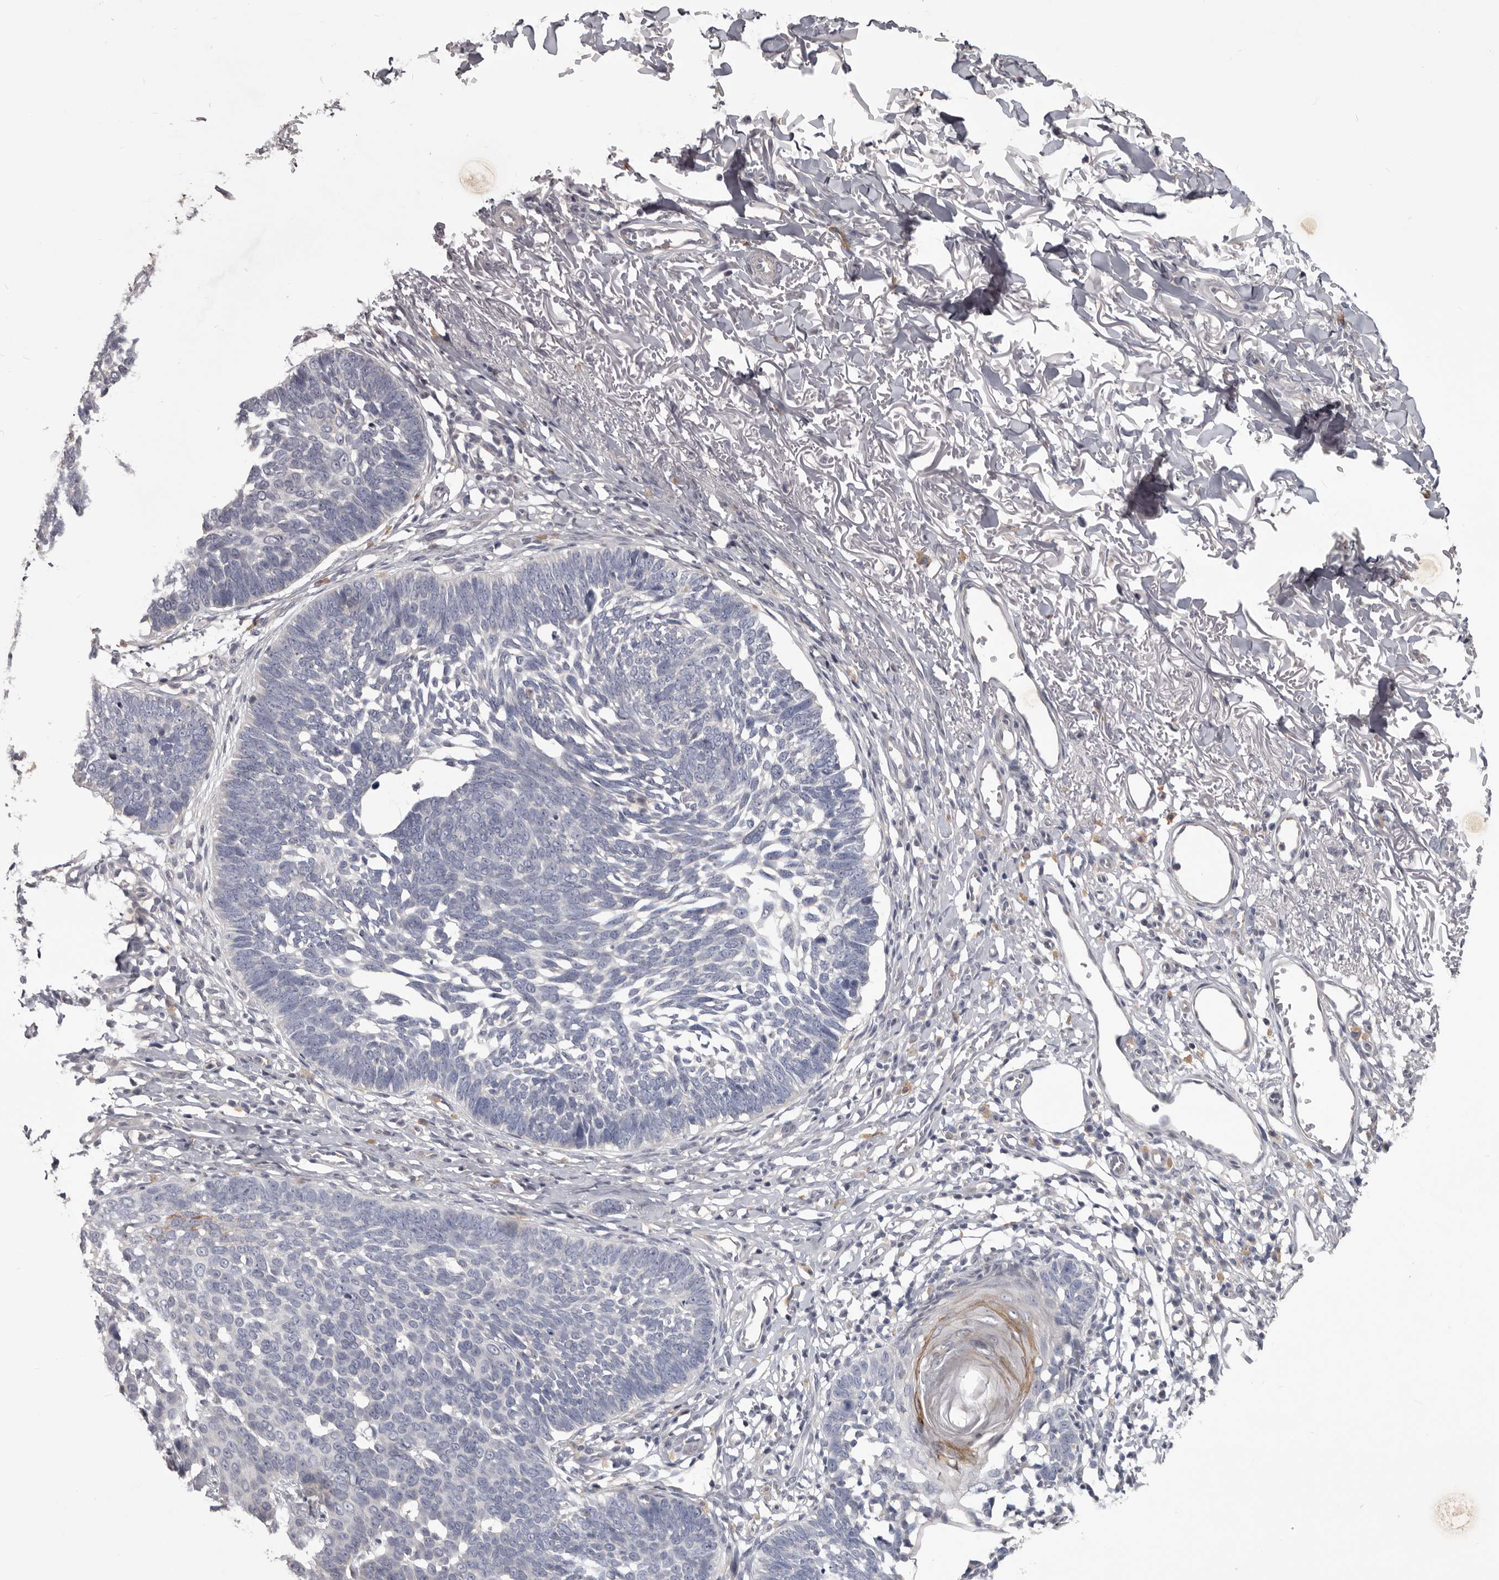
{"staining": {"intensity": "negative", "quantity": "none", "location": "none"}, "tissue": "skin cancer", "cell_type": "Tumor cells", "image_type": "cancer", "snomed": [{"axis": "morphology", "description": "Normal tissue, NOS"}, {"axis": "morphology", "description": "Basal cell carcinoma"}, {"axis": "topography", "description": "Skin"}], "caption": "Skin basal cell carcinoma was stained to show a protein in brown. There is no significant positivity in tumor cells.", "gene": "LPAR6", "patient": {"sex": "male", "age": 77}}